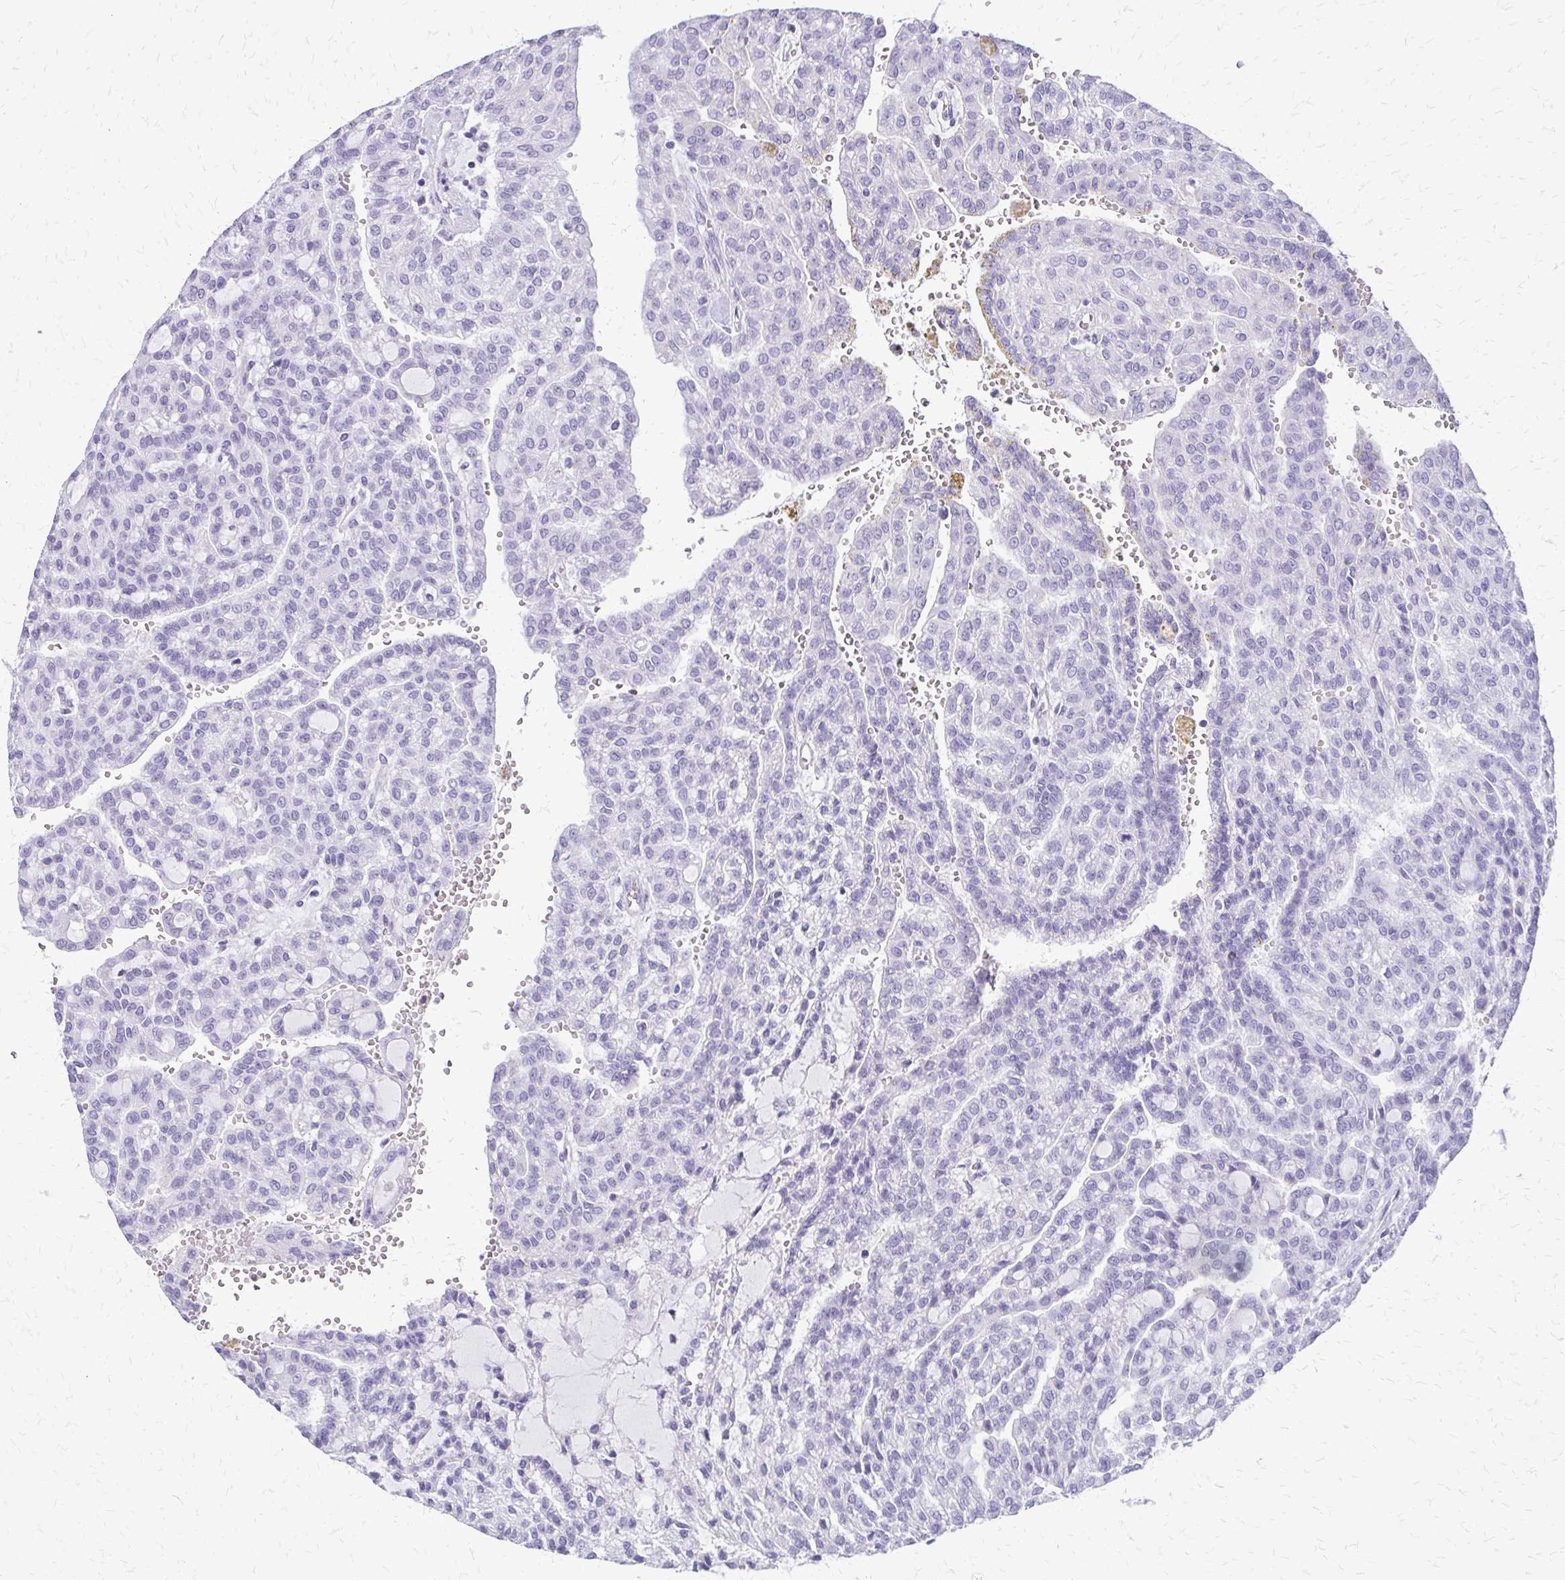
{"staining": {"intensity": "negative", "quantity": "none", "location": "none"}, "tissue": "renal cancer", "cell_type": "Tumor cells", "image_type": "cancer", "snomed": [{"axis": "morphology", "description": "Adenocarcinoma, NOS"}, {"axis": "topography", "description": "Kidney"}], "caption": "Histopathology image shows no protein expression in tumor cells of renal adenocarcinoma tissue. (Immunohistochemistry, brightfield microscopy, high magnification).", "gene": "FAM162B", "patient": {"sex": "male", "age": 63}}